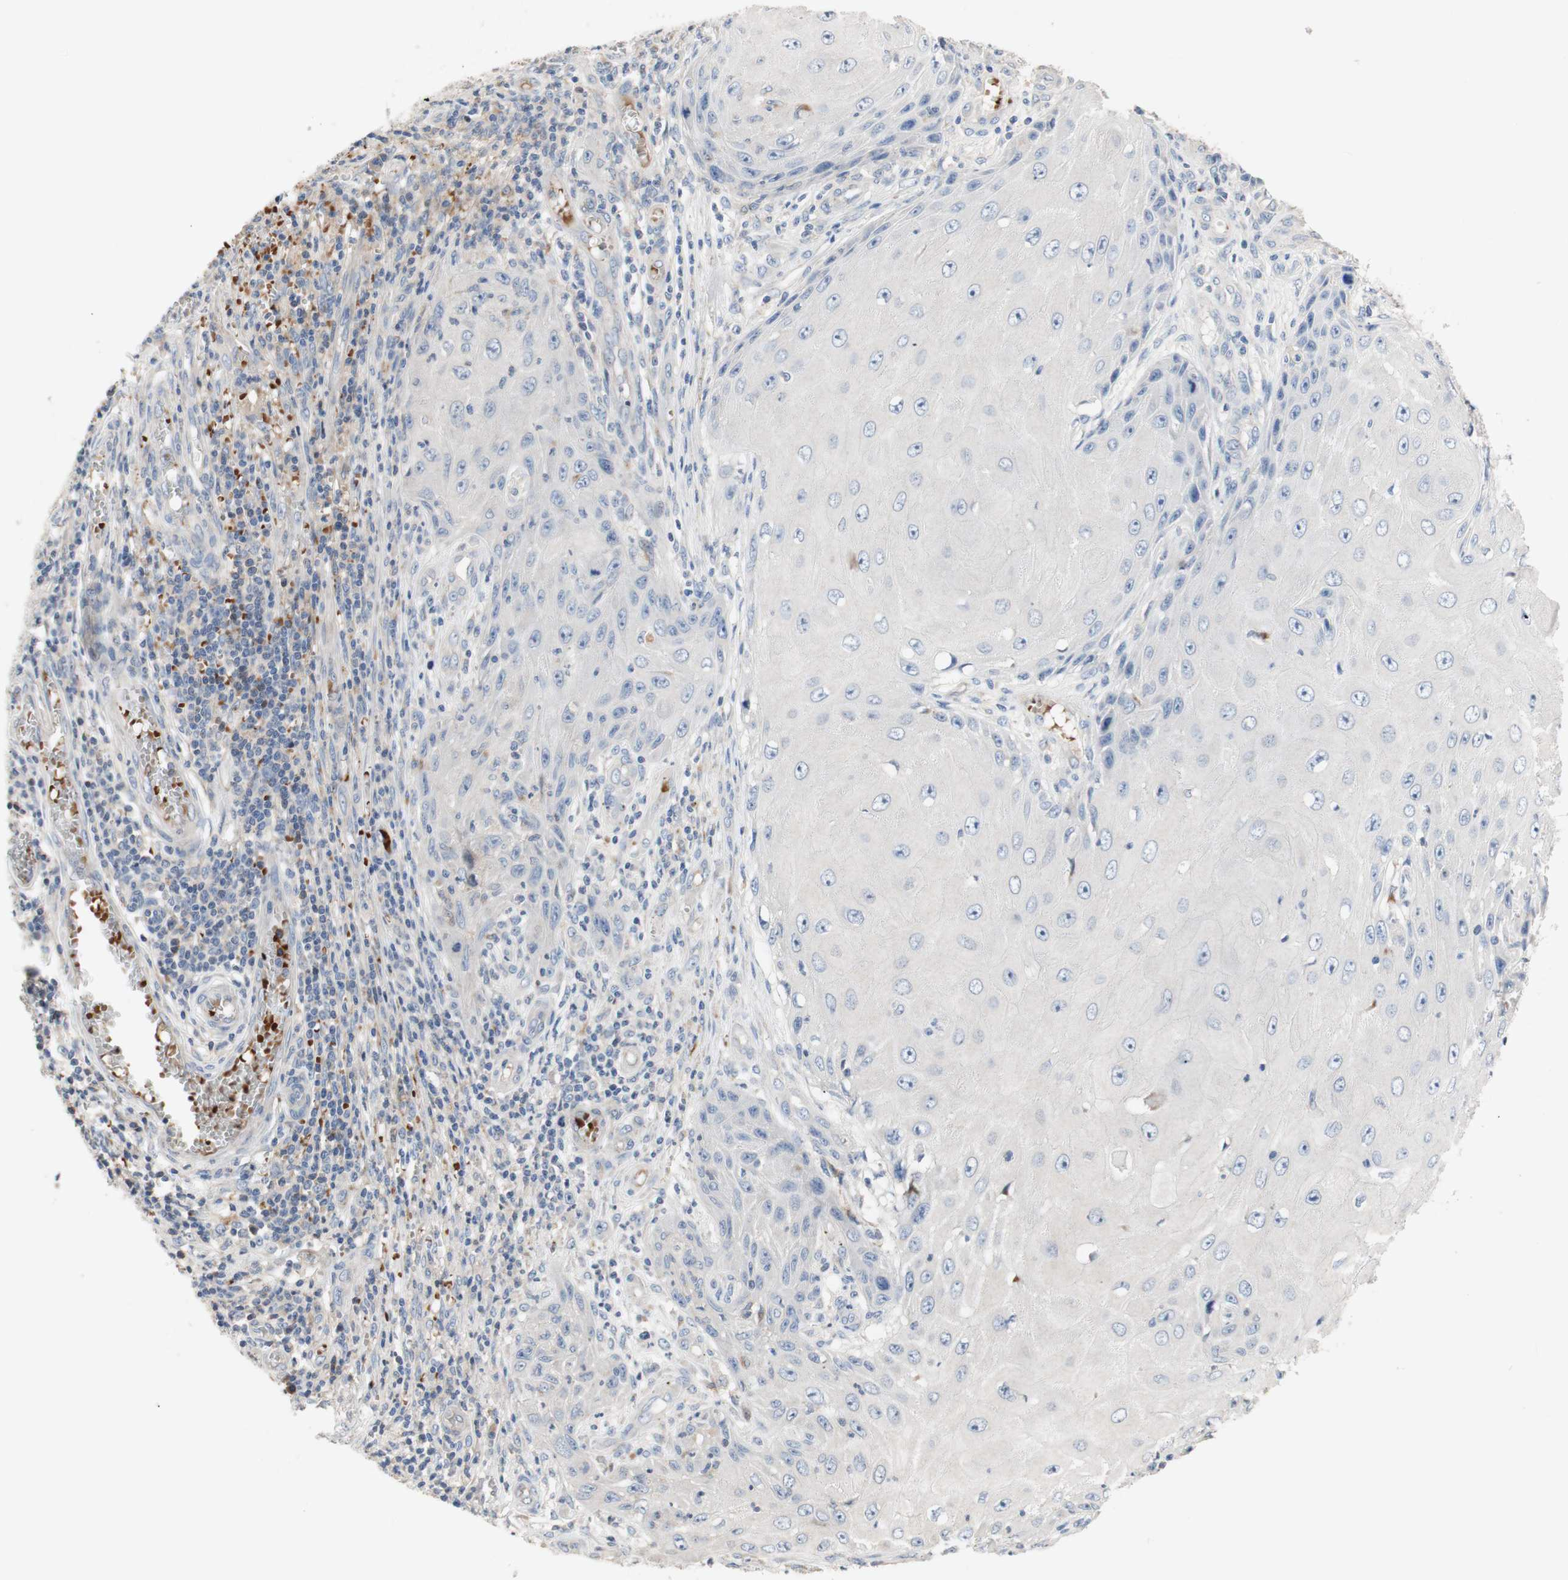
{"staining": {"intensity": "negative", "quantity": "none", "location": "none"}, "tissue": "skin cancer", "cell_type": "Tumor cells", "image_type": "cancer", "snomed": [{"axis": "morphology", "description": "Squamous cell carcinoma, NOS"}, {"axis": "topography", "description": "Skin"}], "caption": "This is an IHC histopathology image of human skin cancer (squamous cell carcinoma). There is no staining in tumor cells.", "gene": "CDON", "patient": {"sex": "female", "age": 73}}